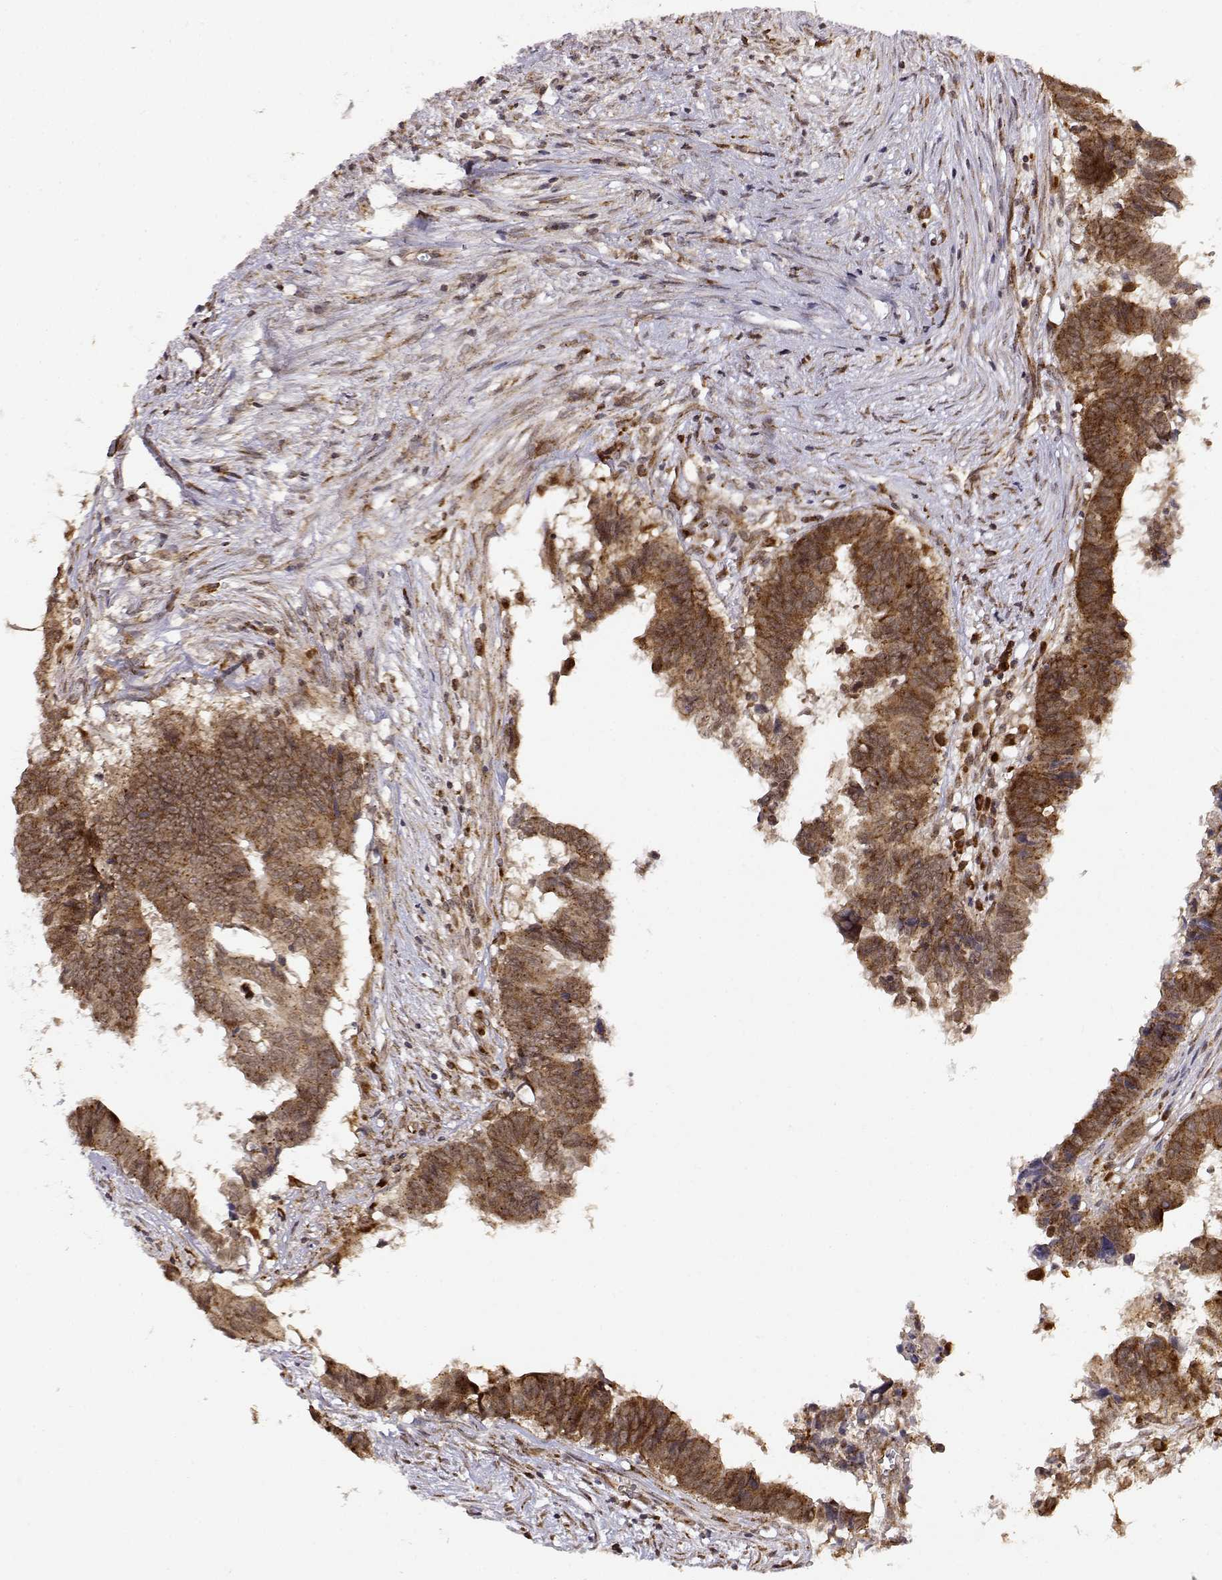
{"staining": {"intensity": "moderate", "quantity": ">75%", "location": "cytoplasmic/membranous"}, "tissue": "colorectal cancer", "cell_type": "Tumor cells", "image_type": "cancer", "snomed": [{"axis": "morphology", "description": "Adenocarcinoma, NOS"}, {"axis": "topography", "description": "Colon"}], "caption": "High-power microscopy captured an IHC histopathology image of adenocarcinoma (colorectal), revealing moderate cytoplasmic/membranous staining in approximately >75% of tumor cells.", "gene": "RNF13", "patient": {"sex": "female", "age": 82}}